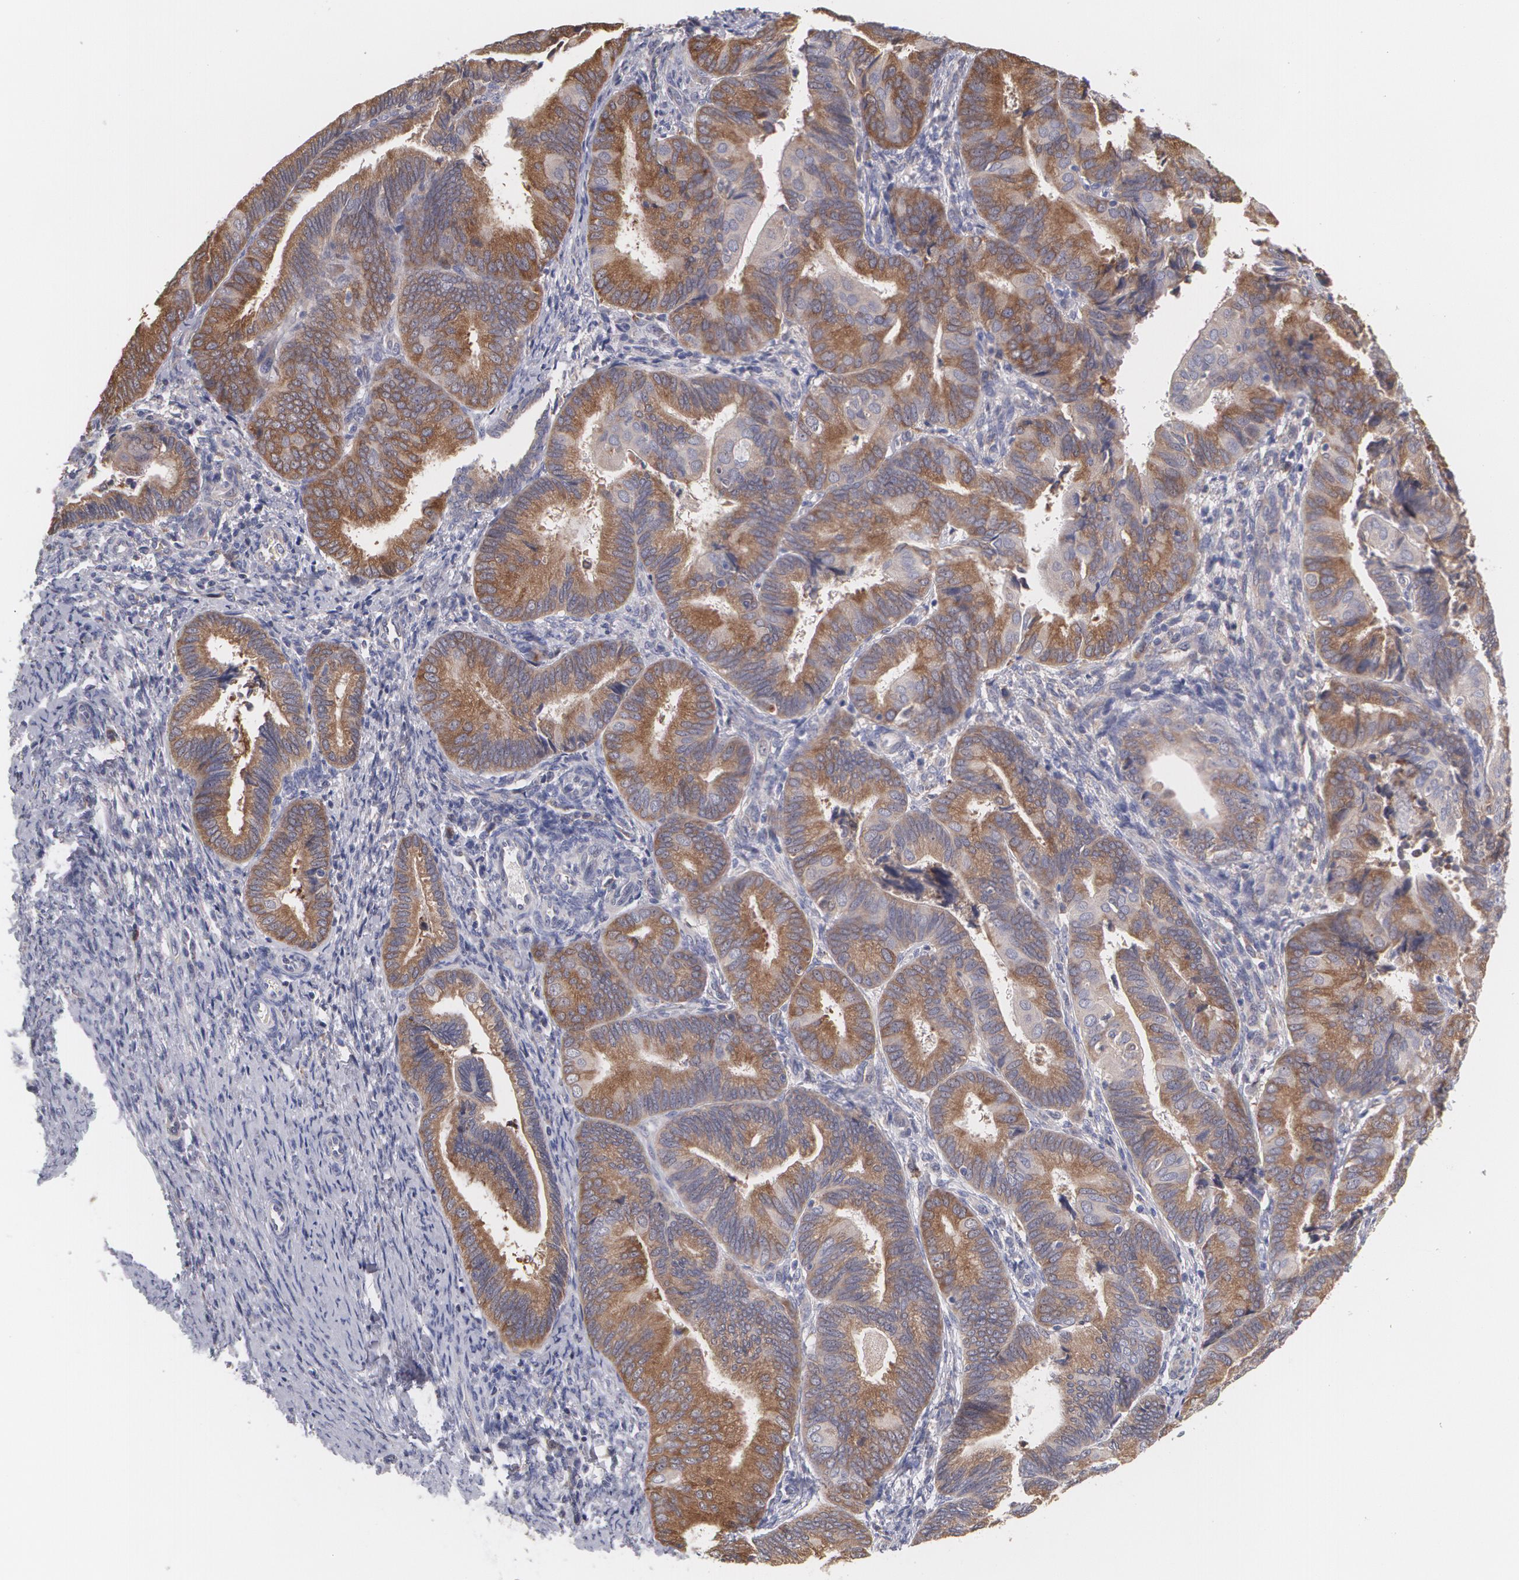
{"staining": {"intensity": "strong", "quantity": ">75%", "location": "cytoplasmic/membranous"}, "tissue": "endometrial cancer", "cell_type": "Tumor cells", "image_type": "cancer", "snomed": [{"axis": "morphology", "description": "Adenocarcinoma, NOS"}, {"axis": "topography", "description": "Endometrium"}], "caption": "Immunohistochemical staining of human endometrial cancer exhibits high levels of strong cytoplasmic/membranous protein staining in about >75% of tumor cells.", "gene": "MTHFD1", "patient": {"sex": "female", "age": 63}}